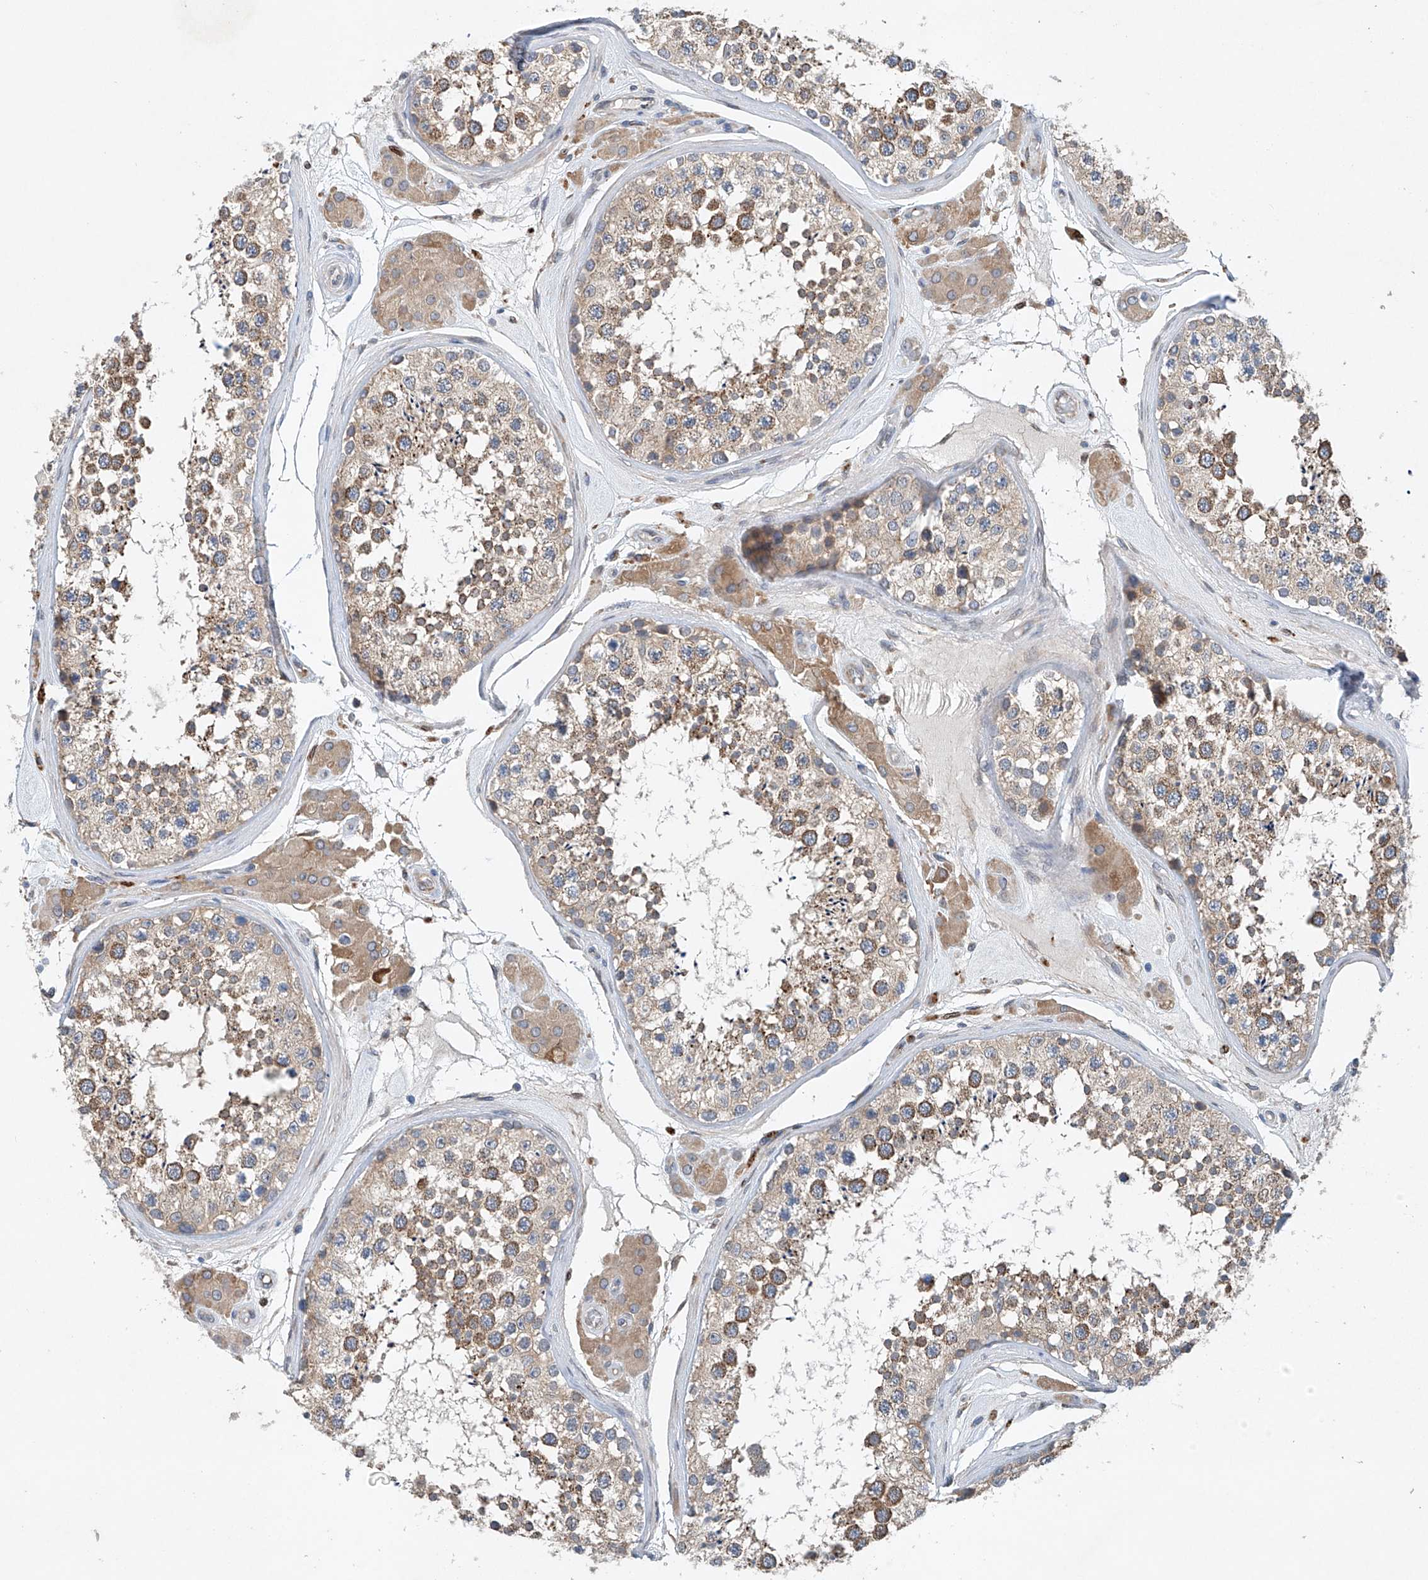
{"staining": {"intensity": "moderate", "quantity": ">75%", "location": "cytoplasmic/membranous"}, "tissue": "testis", "cell_type": "Cells in seminiferous ducts", "image_type": "normal", "snomed": [{"axis": "morphology", "description": "Normal tissue, NOS"}, {"axis": "topography", "description": "Testis"}], "caption": "Moderate cytoplasmic/membranous protein expression is present in about >75% of cells in seminiferous ducts in testis. Using DAB (3,3'-diaminobenzidine) (brown) and hematoxylin (blue) stains, captured at high magnification using brightfield microscopy.", "gene": "CEP85L", "patient": {"sex": "male", "age": 46}}